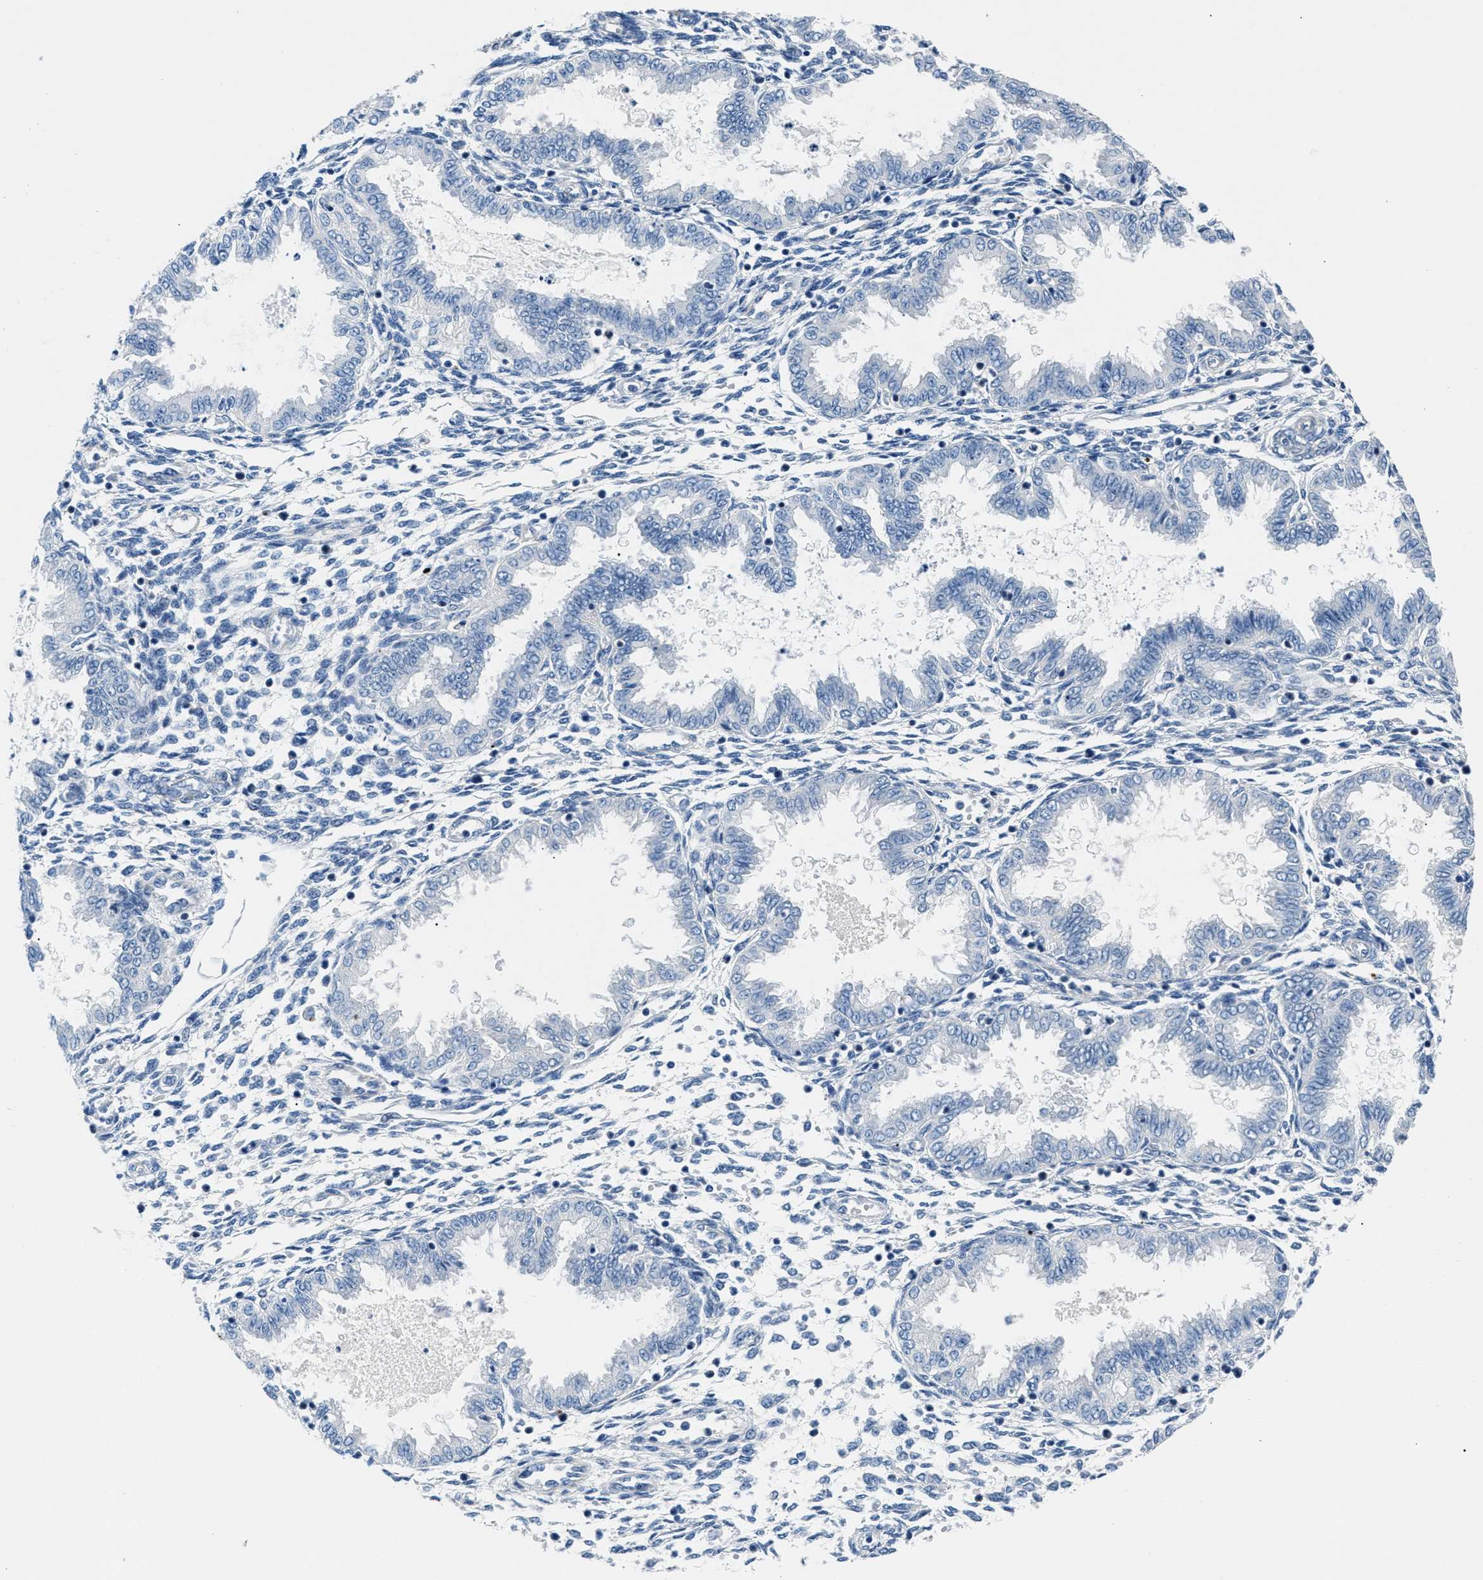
{"staining": {"intensity": "negative", "quantity": "none", "location": "none"}, "tissue": "endometrium", "cell_type": "Cells in endometrial stroma", "image_type": "normal", "snomed": [{"axis": "morphology", "description": "Normal tissue, NOS"}, {"axis": "topography", "description": "Endometrium"}], "caption": "Immunohistochemical staining of benign human endometrium displays no significant positivity in cells in endometrial stroma. (DAB immunohistochemistry (IHC) with hematoxylin counter stain).", "gene": "CDRT4", "patient": {"sex": "female", "age": 33}}